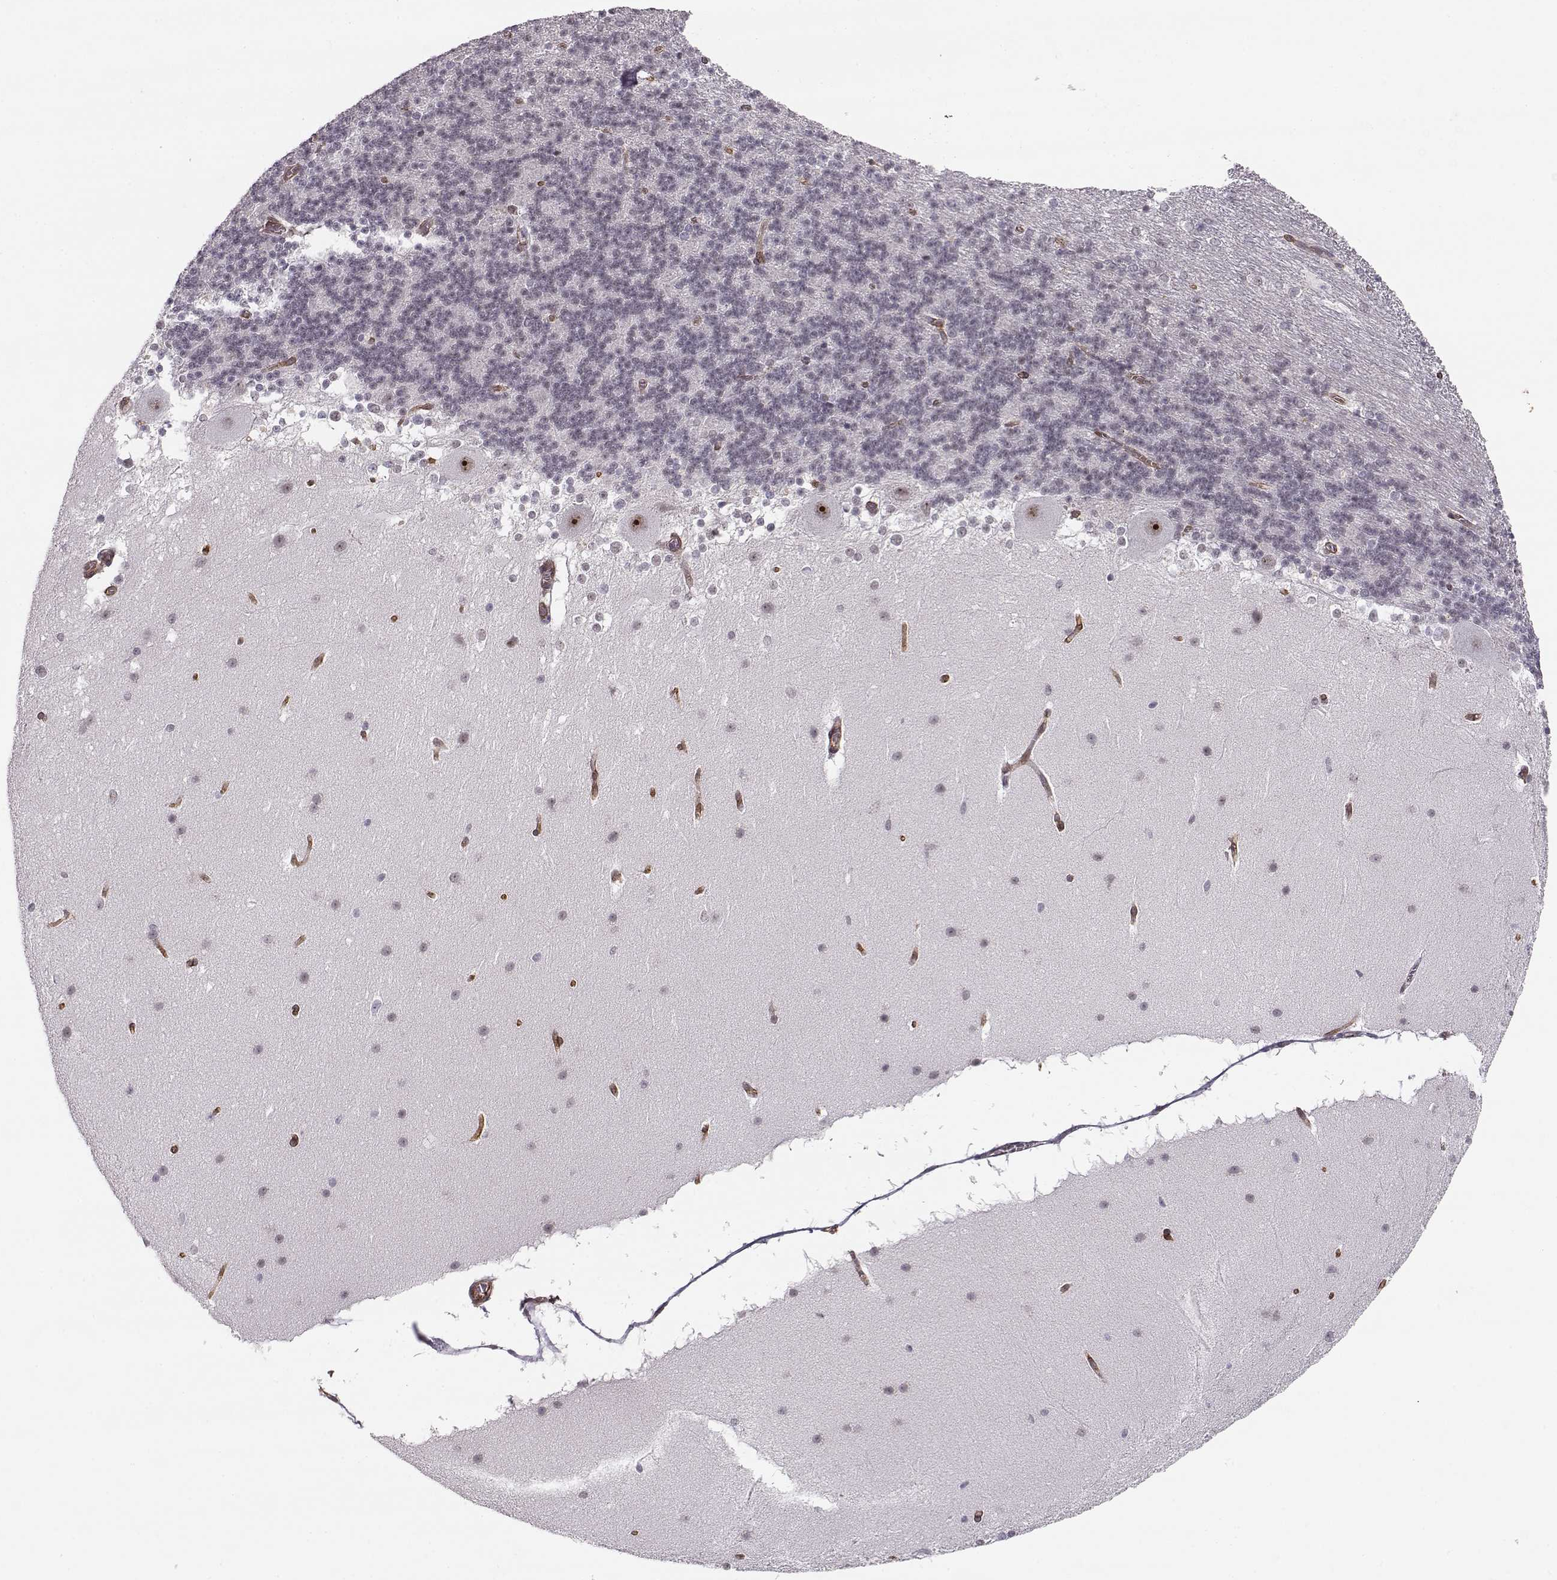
{"staining": {"intensity": "moderate", "quantity": "<25%", "location": "cytoplasmic/membranous,nuclear"}, "tissue": "cerebellum", "cell_type": "Cells in granular layer", "image_type": "normal", "snomed": [{"axis": "morphology", "description": "Normal tissue, NOS"}, {"axis": "topography", "description": "Cerebellum"}], "caption": "This micrograph reveals normal cerebellum stained with IHC to label a protein in brown. The cytoplasmic/membranous,nuclear of cells in granular layer show moderate positivity for the protein. Nuclei are counter-stained blue.", "gene": "CIR1", "patient": {"sex": "female", "age": 19}}